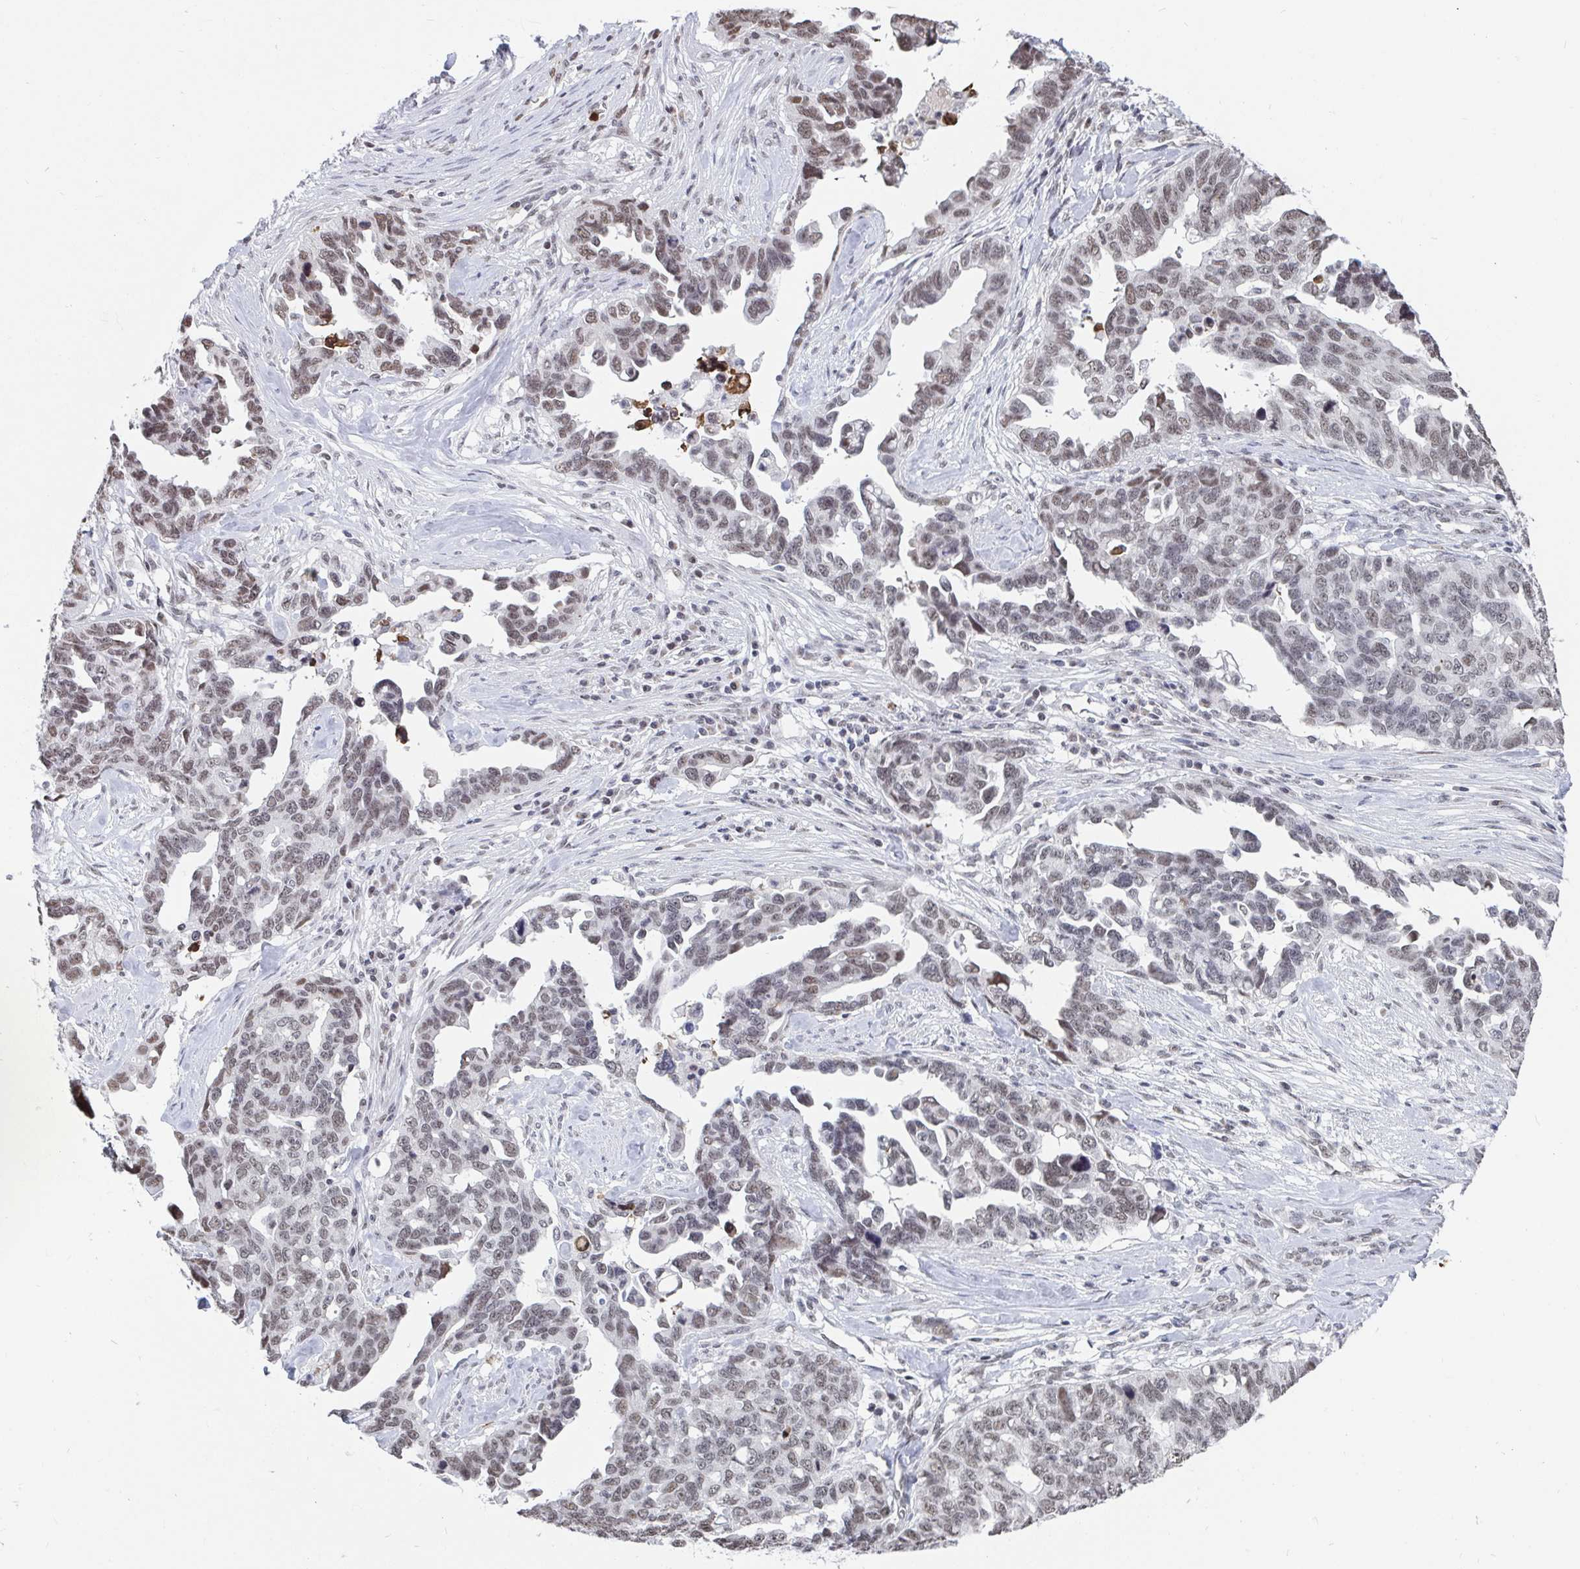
{"staining": {"intensity": "weak", "quantity": "25%-75%", "location": "nuclear"}, "tissue": "ovarian cancer", "cell_type": "Tumor cells", "image_type": "cancer", "snomed": [{"axis": "morphology", "description": "Cystadenocarcinoma, serous, NOS"}, {"axis": "topography", "description": "Ovary"}], "caption": "Ovarian cancer (serous cystadenocarcinoma) stained with immunohistochemistry shows weak nuclear positivity in about 25%-75% of tumor cells.", "gene": "TRIP12", "patient": {"sex": "female", "age": 69}}